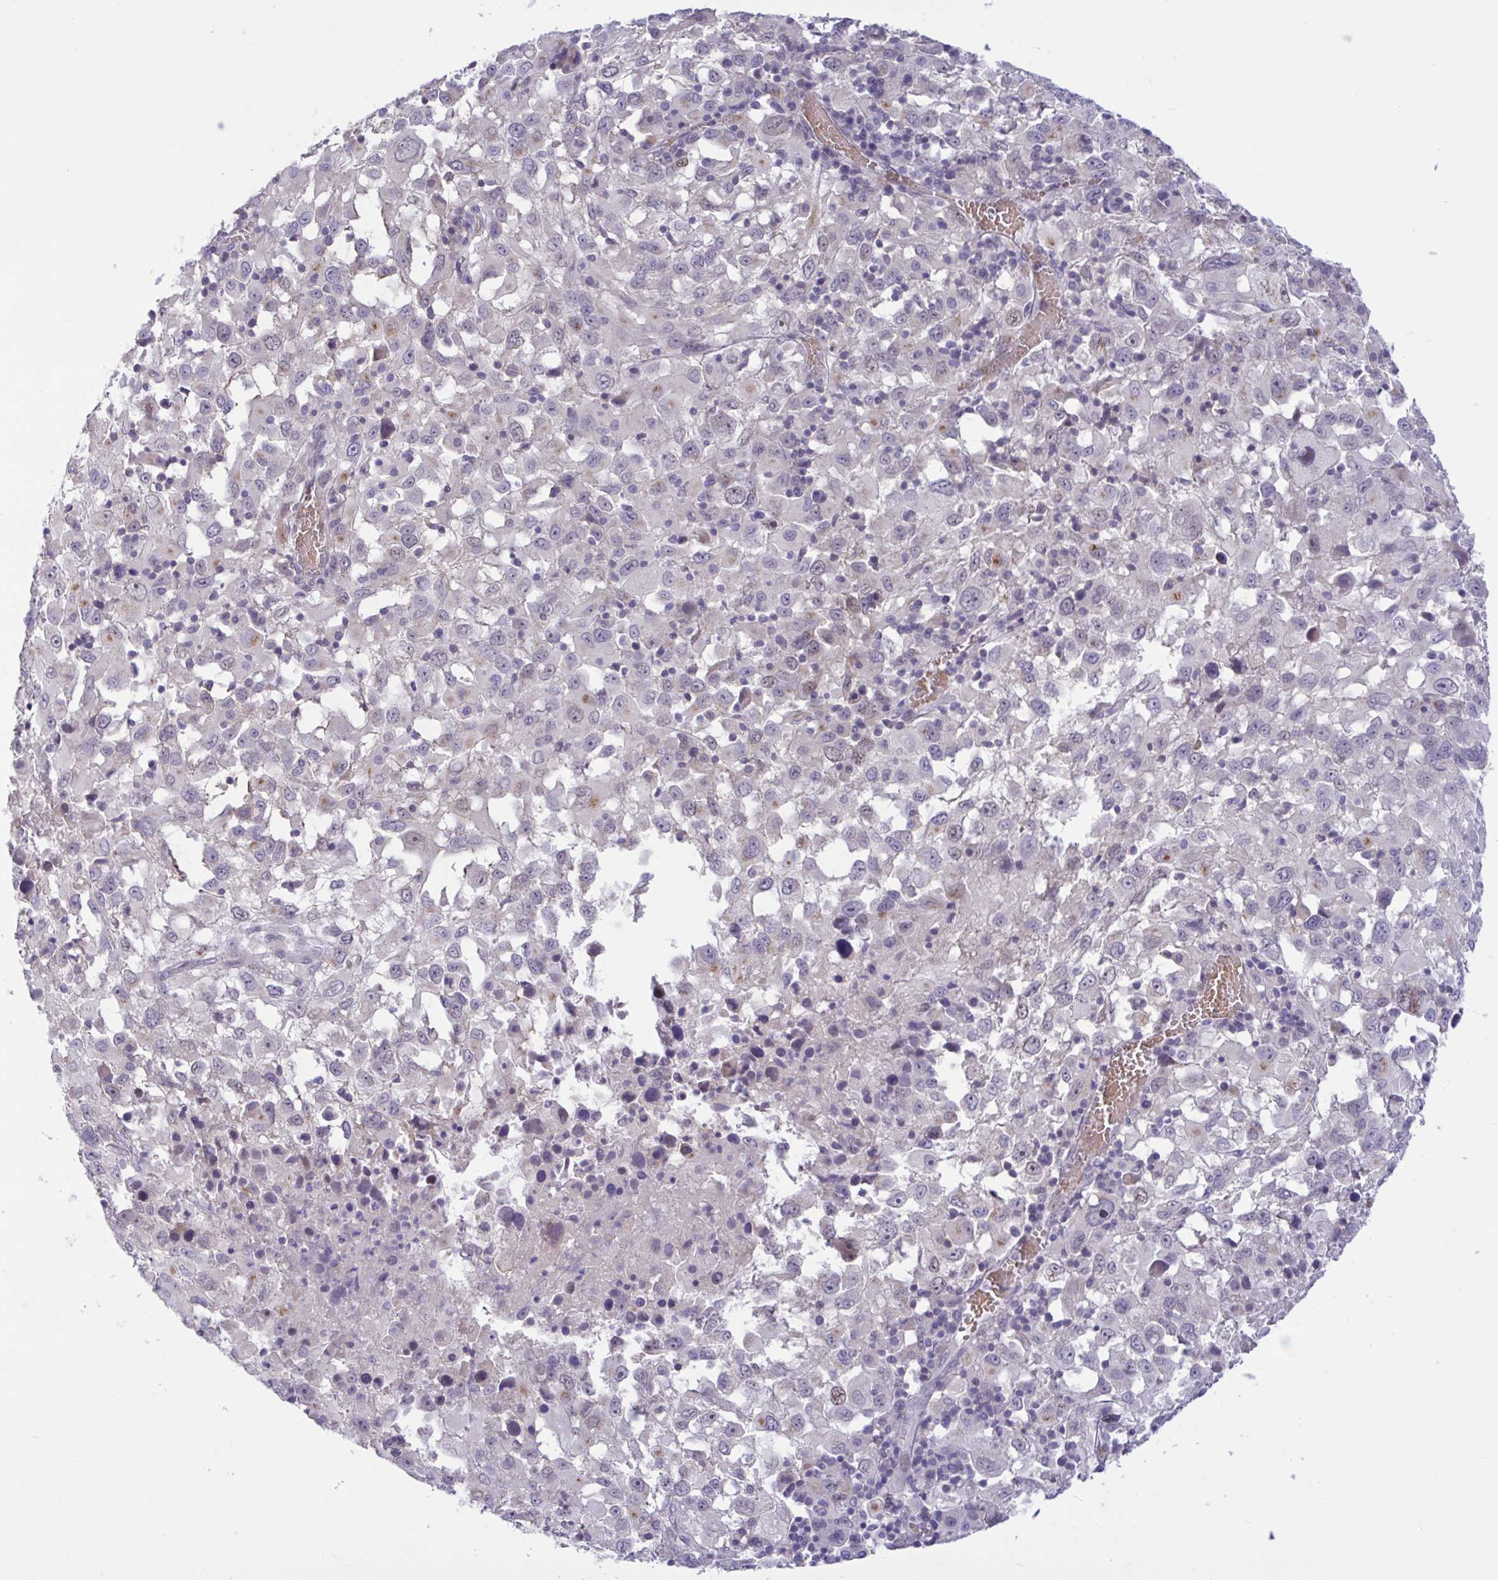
{"staining": {"intensity": "negative", "quantity": "none", "location": "none"}, "tissue": "melanoma", "cell_type": "Tumor cells", "image_type": "cancer", "snomed": [{"axis": "morphology", "description": "Malignant melanoma, Metastatic site"}, {"axis": "topography", "description": "Soft tissue"}], "caption": "High magnification brightfield microscopy of malignant melanoma (metastatic site) stained with DAB (3,3'-diaminobenzidine) (brown) and counterstained with hematoxylin (blue): tumor cells show no significant staining.", "gene": "CNGB3", "patient": {"sex": "male", "age": 50}}